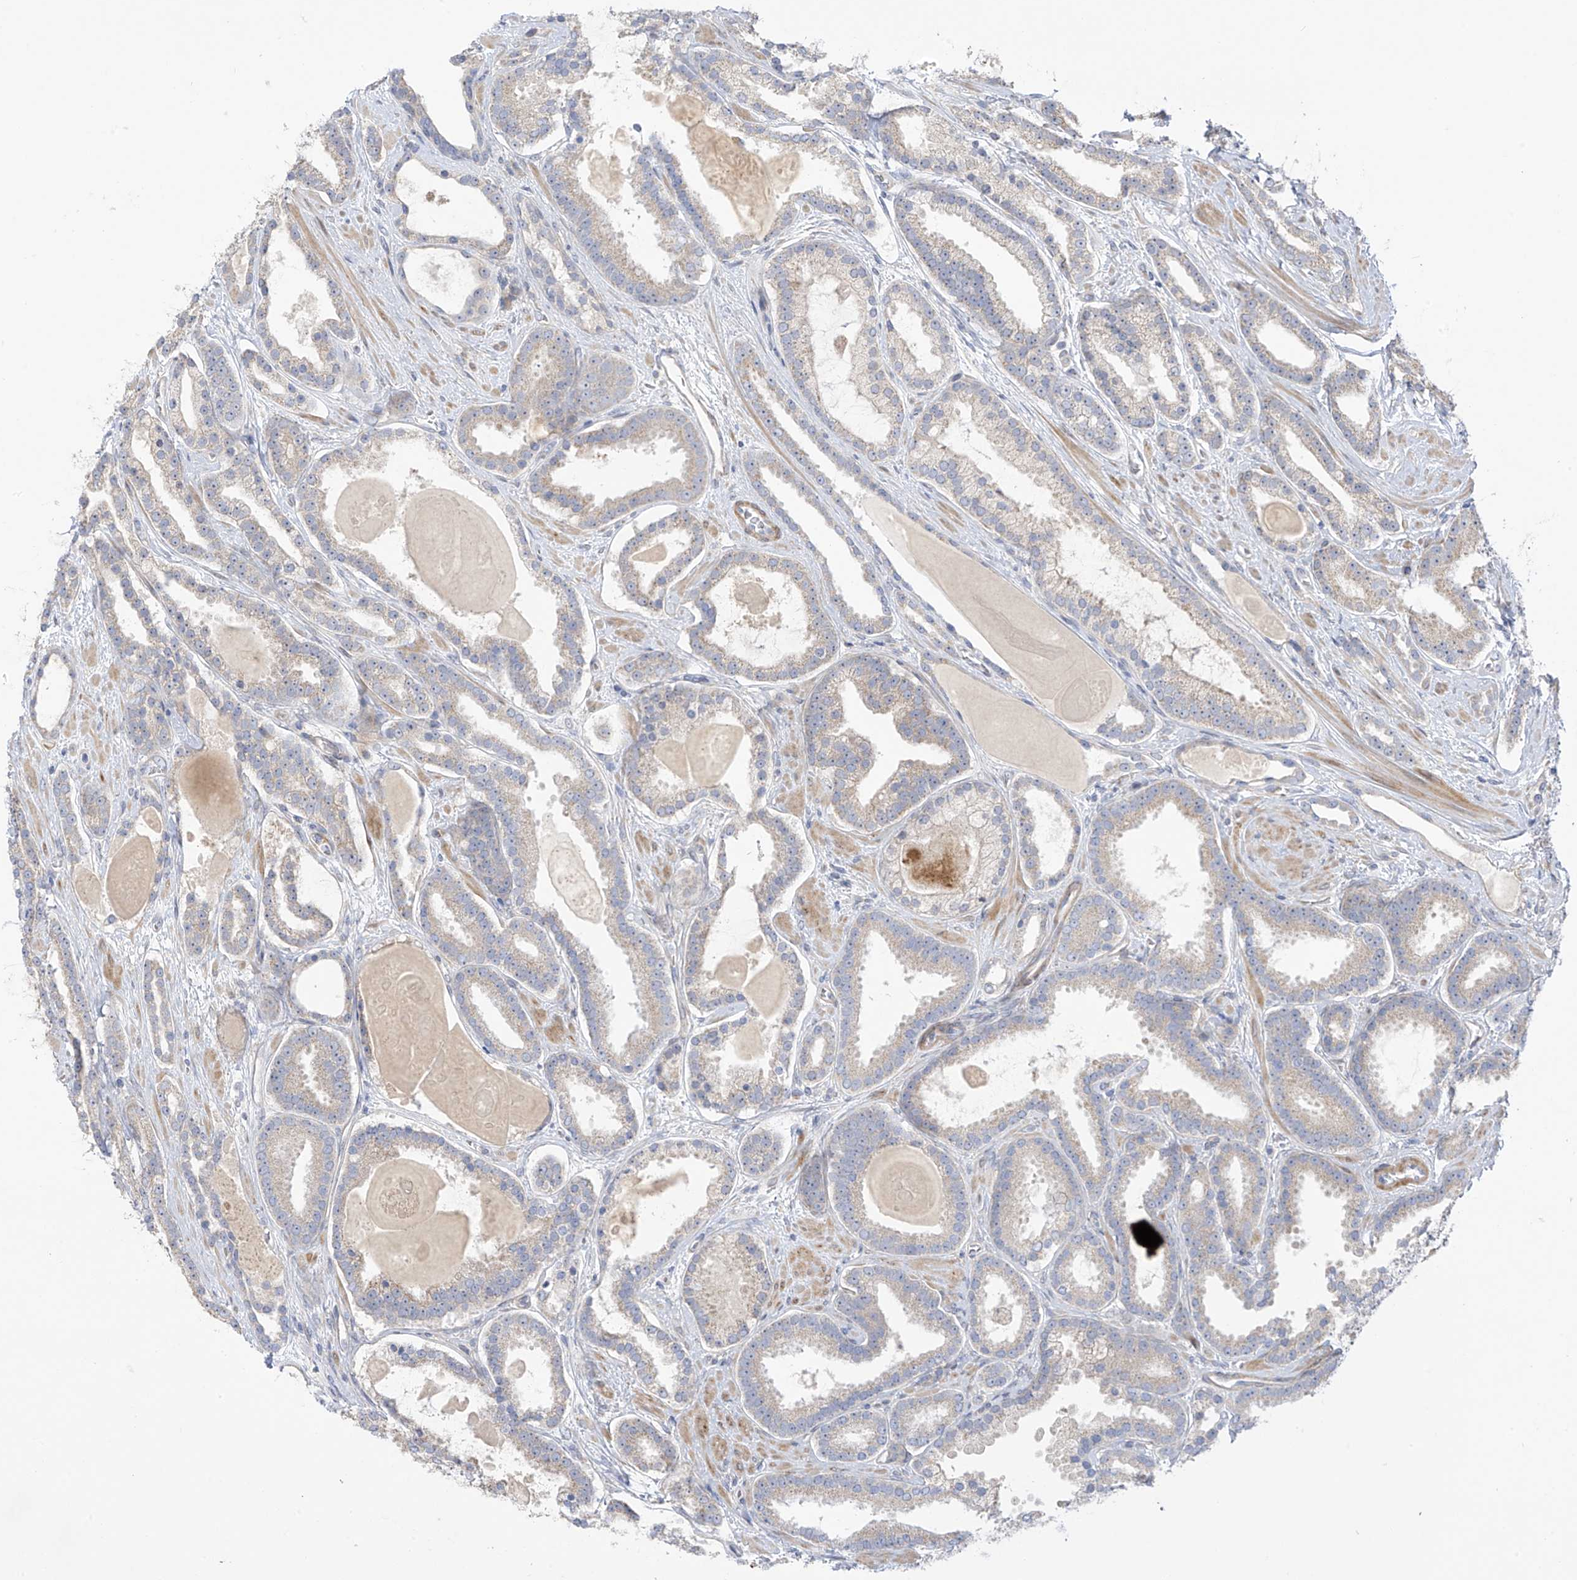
{"staining": {"intensity": "weak", "quantity": "<25%", "location": "cytoplasmic/membranous"}, "tissue": "prostate cancer", "cell_type": "Tumor cells", "image_type": "cancer", "snomed": [{"axis": "morphology", "description": "Adenocarcinoma, High grade"}, {"axis": "topography", "description": "Prostate"}], "caption": "The immunohistochemistry (IHC) histopathology image has no significant expression in tumor cells of prostate cancer tissue.", "gene": "ZNF641", "patient": {"sex": "male", "age": 60}}